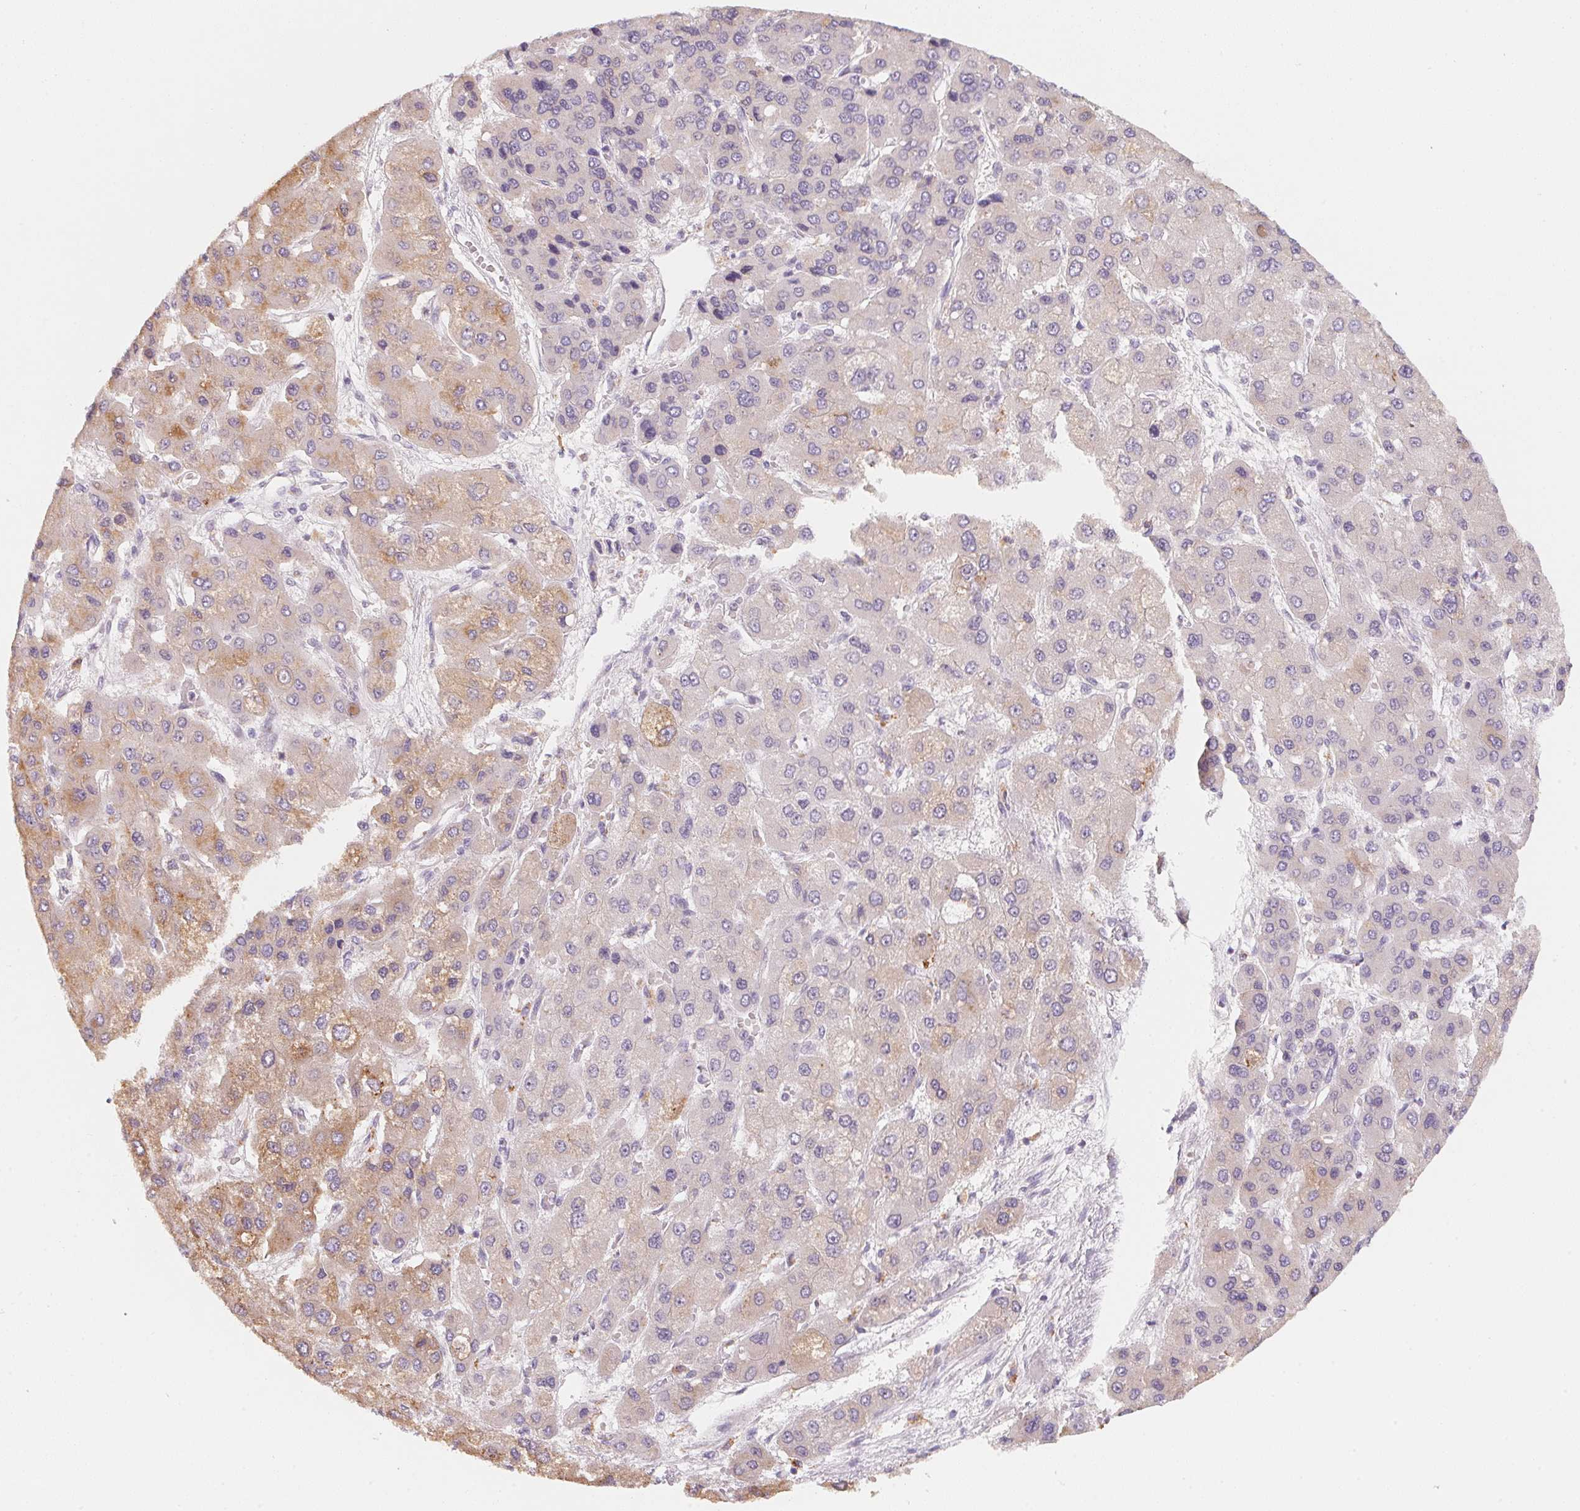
{"staining": {"intensity": "weak", "quantity": "<25%", "location": "cytoplasmic/membranous"}, "tissue": "liver cancer", "cell_type": "Tumor cells", "image_type": "cancer", "snomed": [{"axis": "morphology", "description": "Carcinoma, Hepatocellular, NOS"}, {"axis": "topography", "description": "Liver"}], "caption": "Micrograph shows no protein staining in tumor cells of liver cancer (hepatocellular carcinoma) tissue.", "gene": "TREH", "patient": {"sex": "female", "age": 41}}